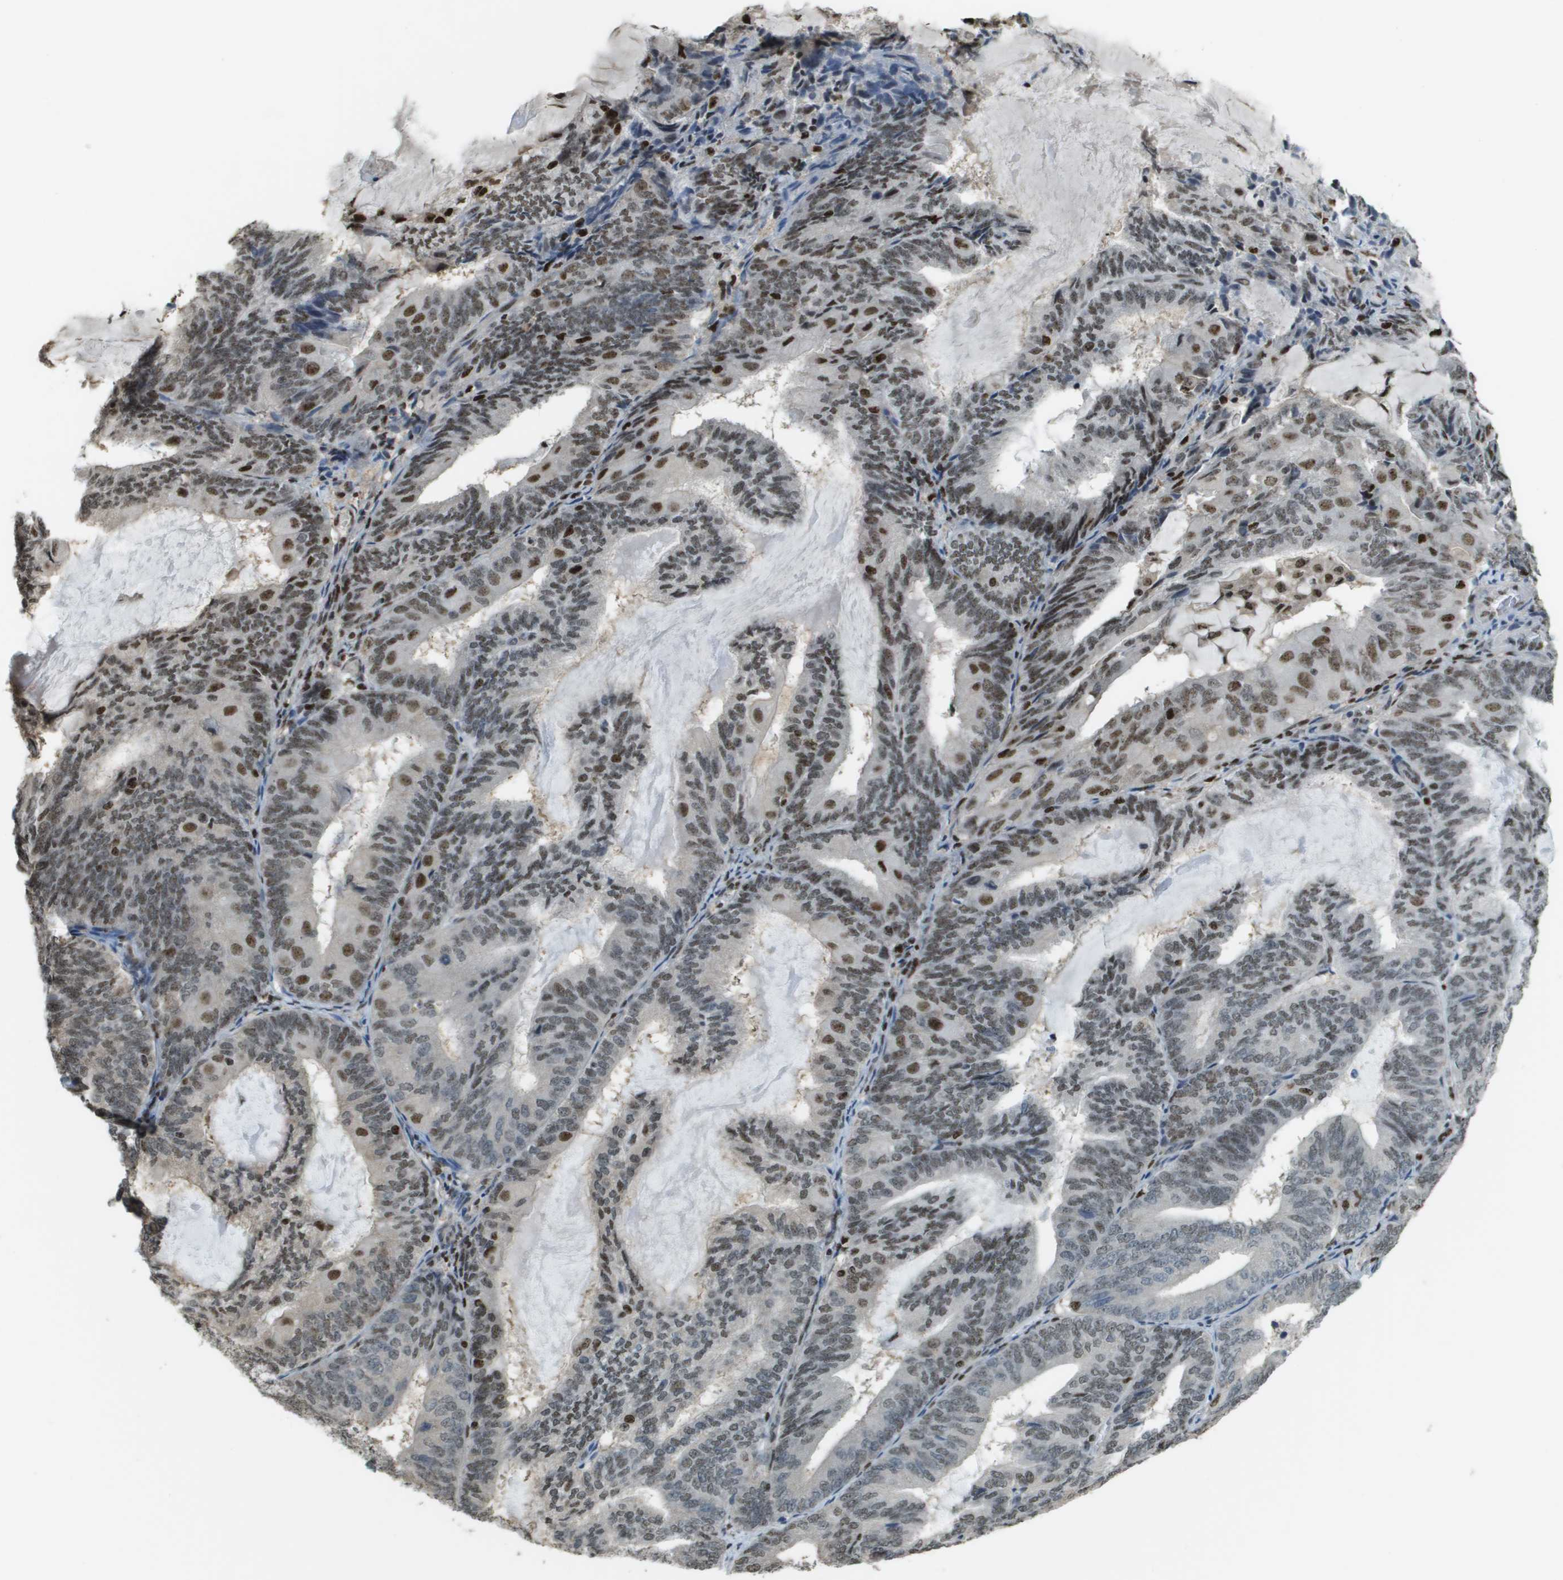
{"staining": {"intensity": "moderate", "quantity": "25%-75%", "location": "nuclear"}, "tissue": "endometrial cancer", "cell_type": "Tumor cells", "image_type": "cancer", "snomed": [{"axis": "morphology", "description": "Adenocarcinoma, NOS"}, {"axis": "topography", "description": "Endometrium"}], "caption": "This photomicrograph reveals immunohistochemistry staining of endometrial cancer, with medium moderate nuclear positivity in approximately 25%-75% of tumor cells.", "gene": "SP100", "patient": {"sex": "female", "age": 81}}